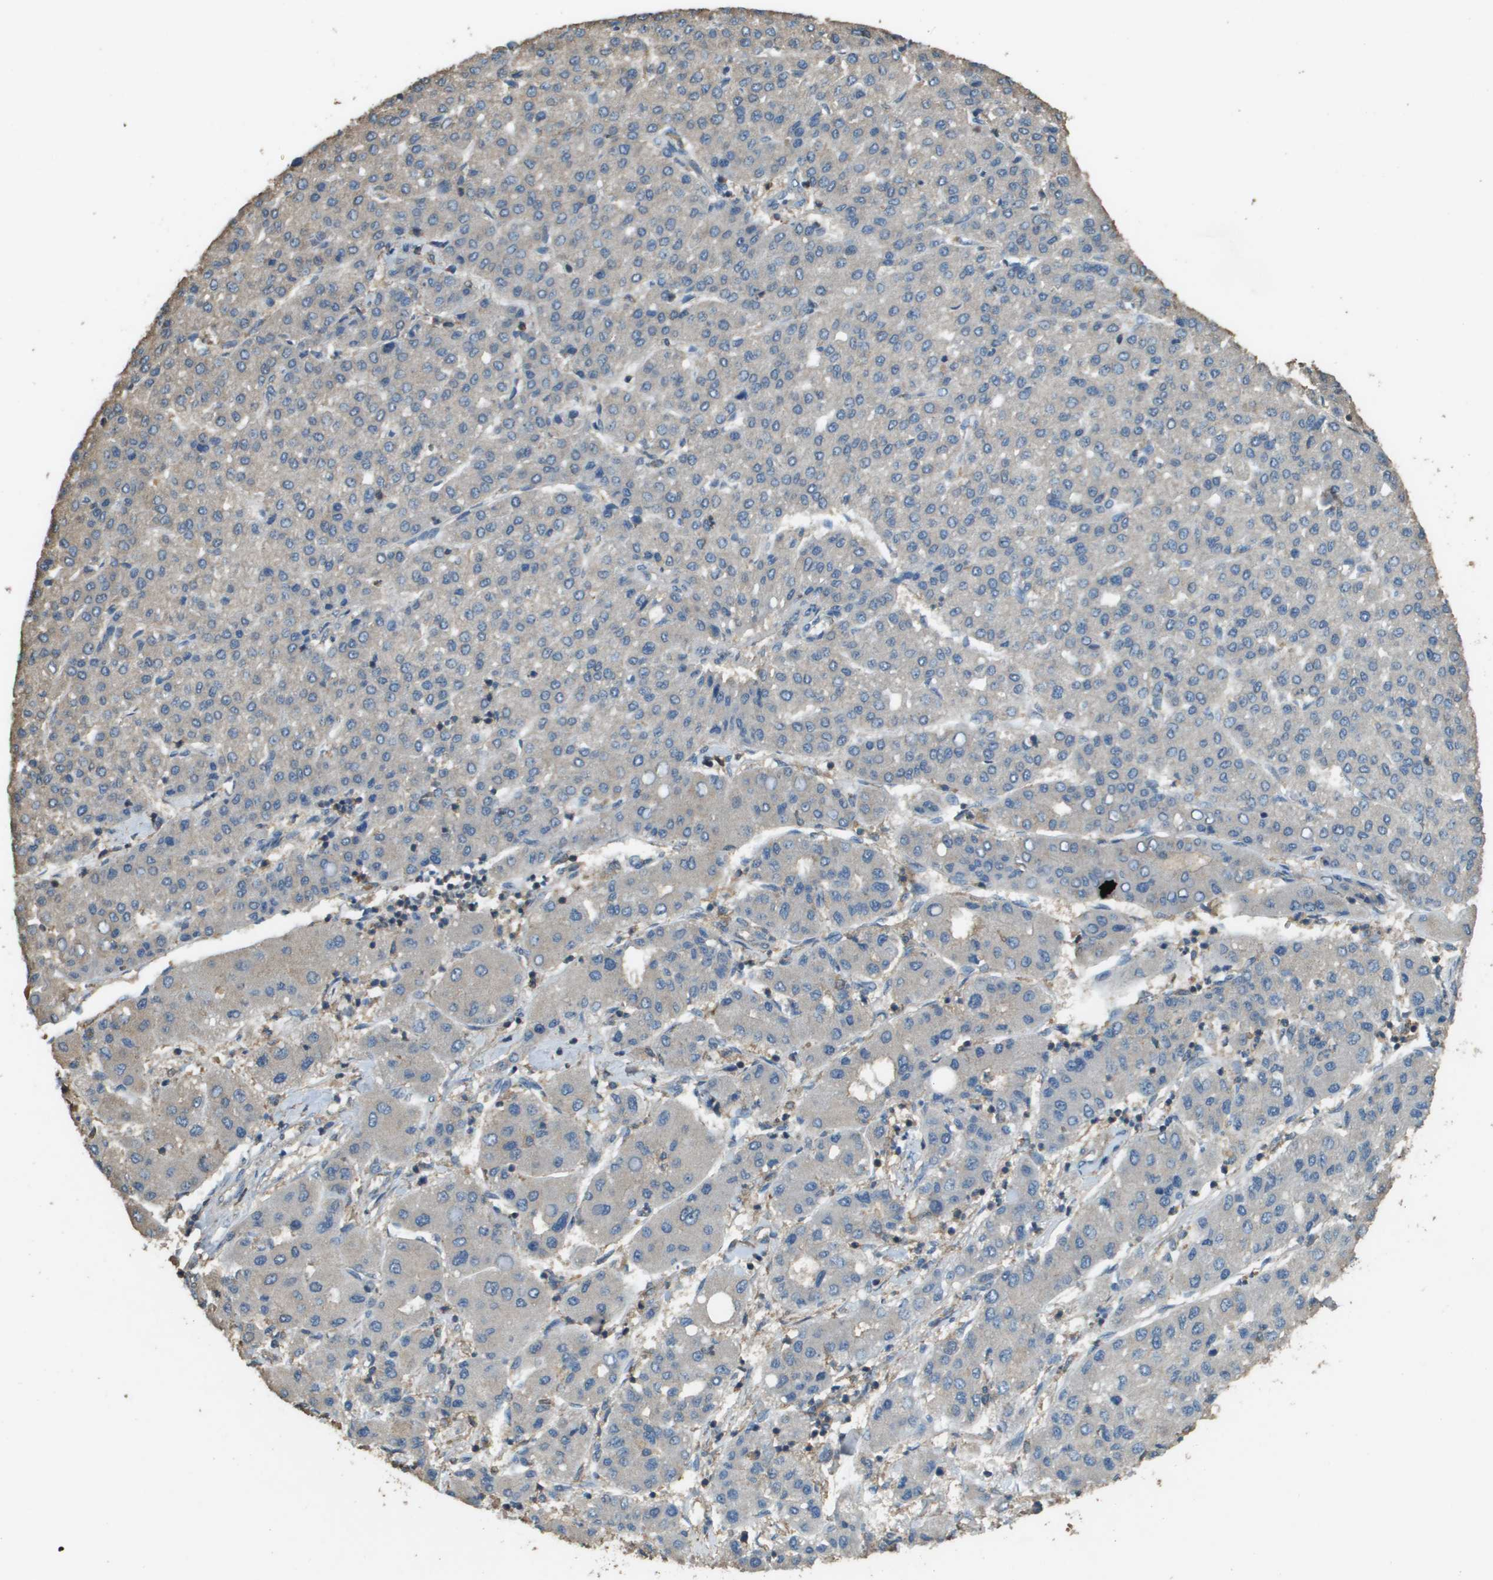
{"staining": {"intensity": "negative", "quantity": "none", "location": "none"}, "tissue": "liver cancer", "cell_type": "Tumor cells", "image_type": "cancer", "snomed": [{"axis": "morphology", "description": "Carcinoma, Hepatocellular, NOS"}, {"axis": "topography", "description": "Liver"}], "caption": "Liver cancer (hepatocellular carcinoma) was stained to show a protein in brown. There is no significant positivity in tumor cells.", "gene": "MS4A7", "patient": {"sex": "male", "age": 65}}